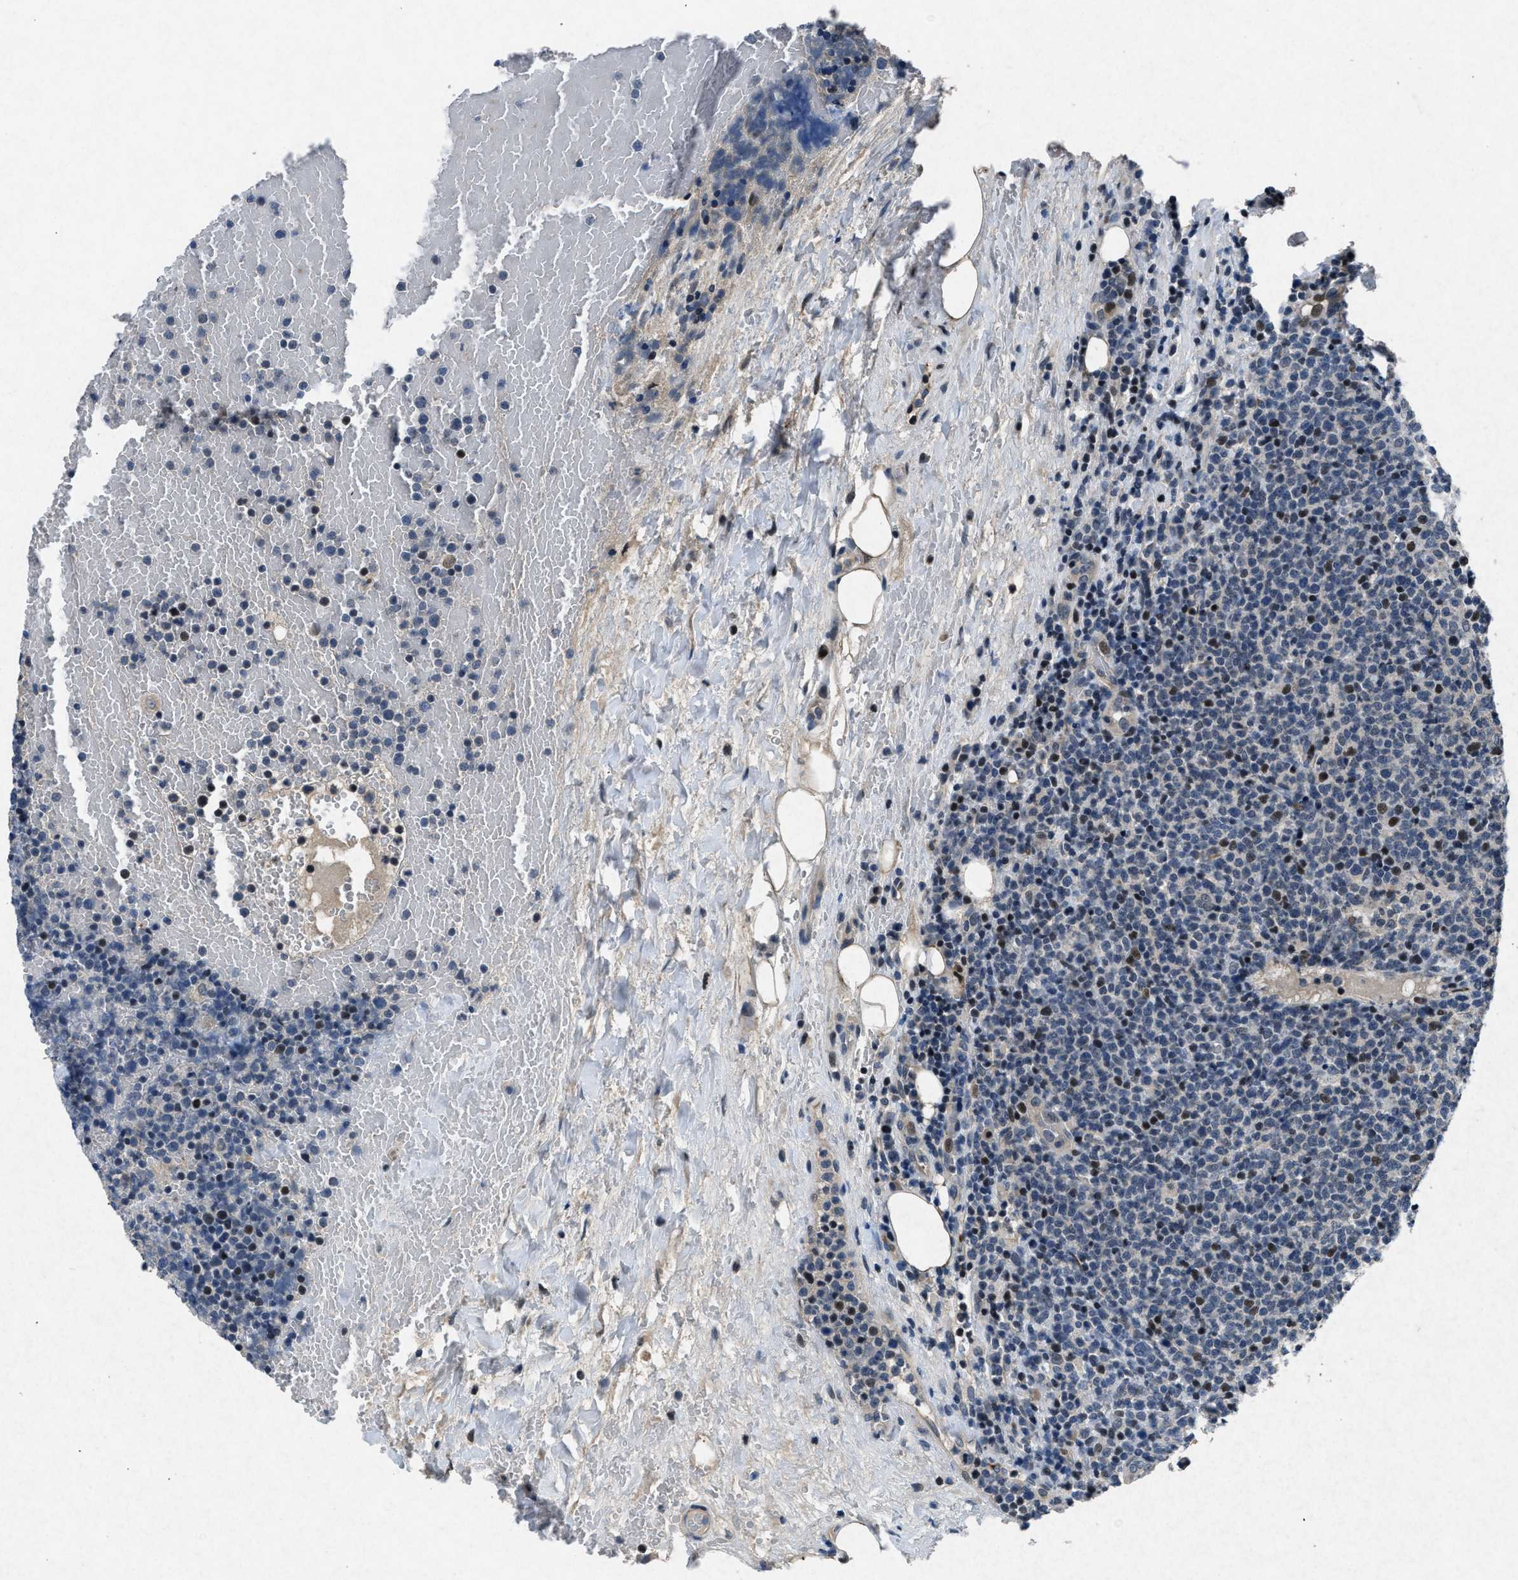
{"staining": {"intensity": "moderate", "quantity": "<25%", "location": "nuclear"}, "tissue": "lymphoma", "cell_type": "Tumor cells", "image_type": "cancer", "snomed": [{"axis": "morphology", "description": "Malignant lymphoma, non-Hodgkin's type, High grade"}, {"axis": "topography", "description": "Lymph node"}], "caption": "Lymphoma stained for a protein exhibits moderate nuclear positivity in tumor cells.", "gene": "PHLDA1", "patient": {"sex": "male", "age": 61}}